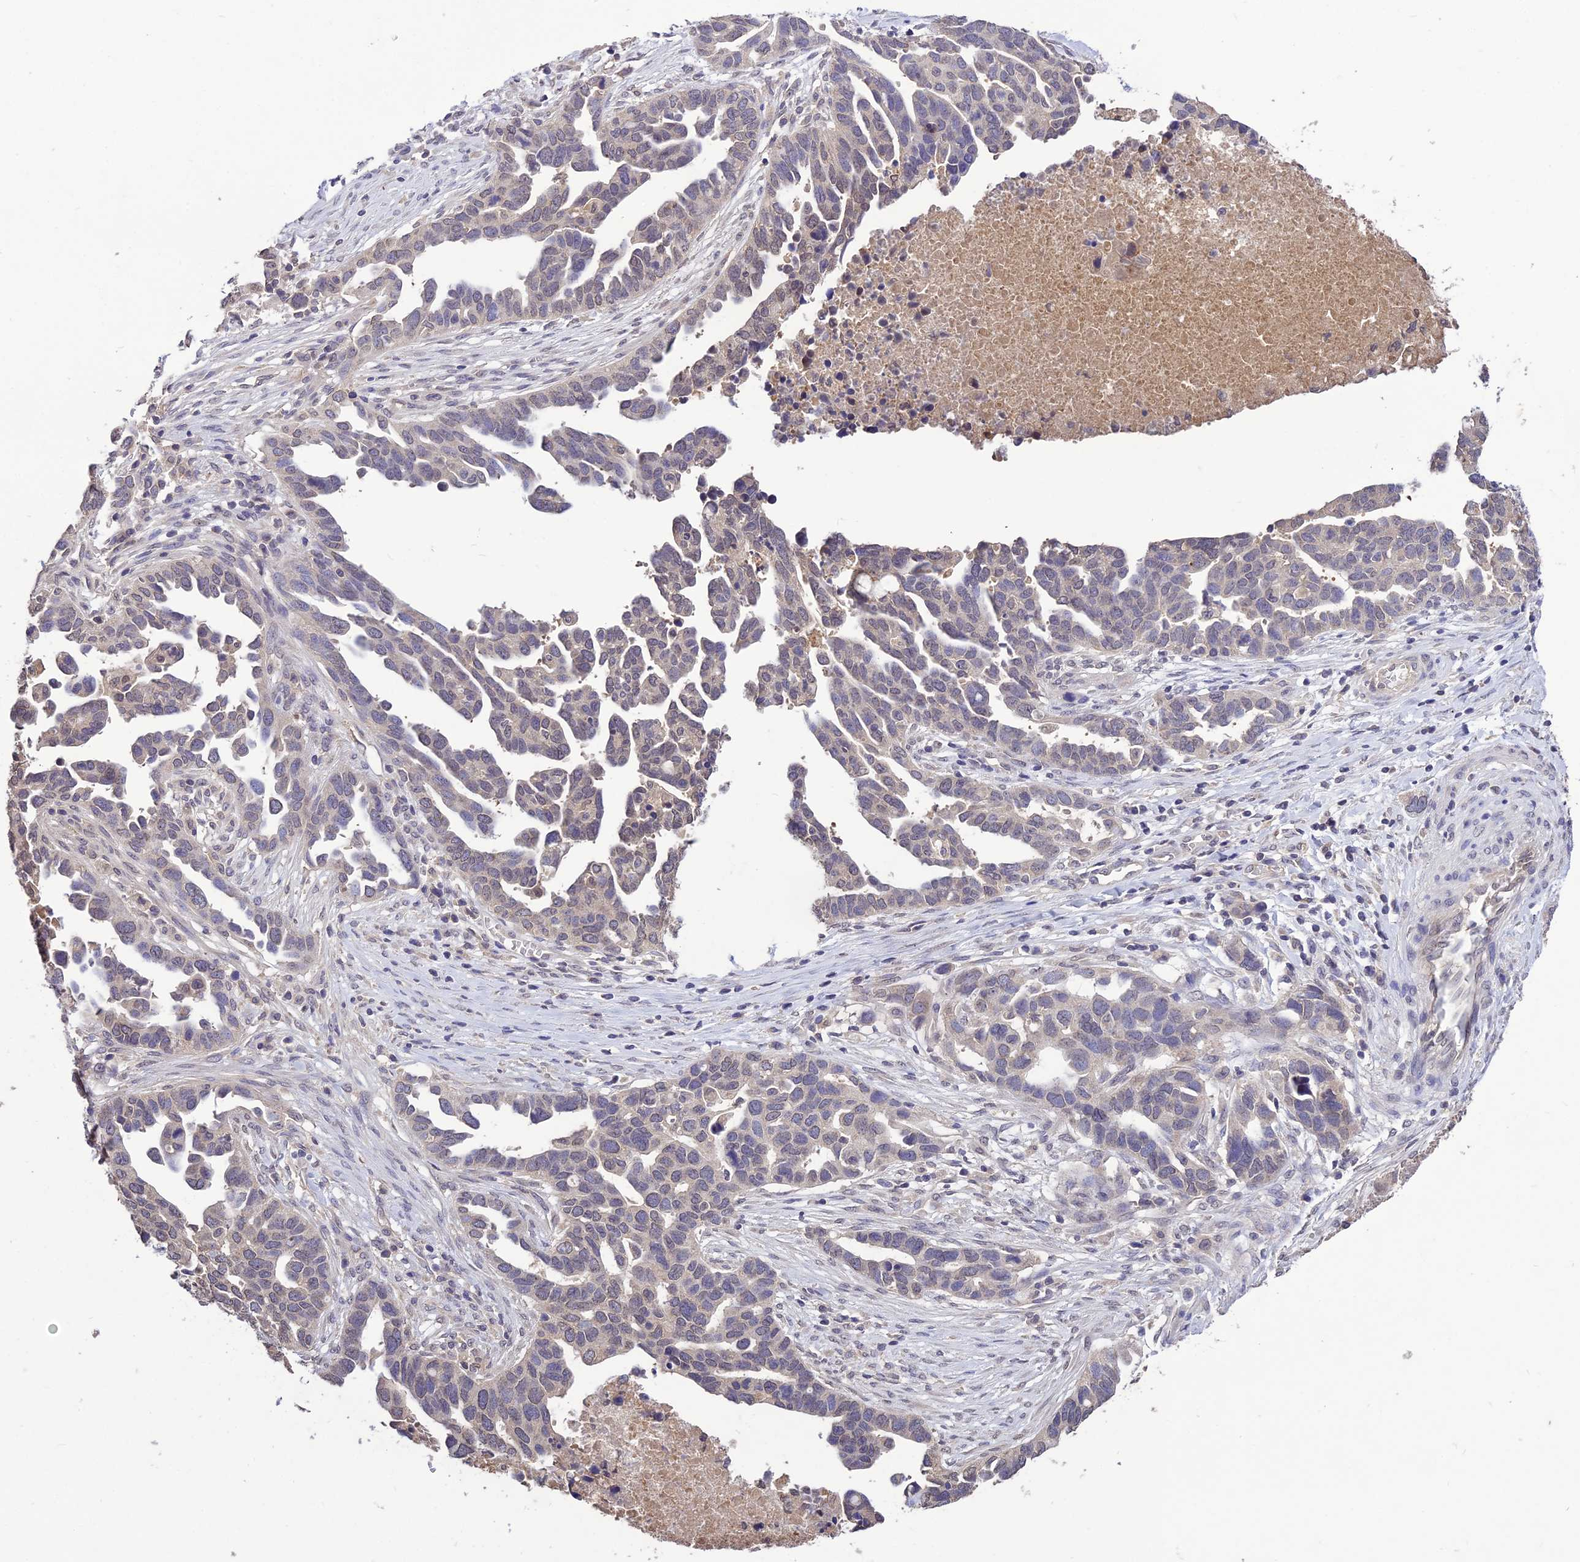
{"staining": {"intensity": "negative", "quantity": "none", "location": "none"}, "tissue": "ovarian cancer", "cell_type": "Tumor cells", "image_type": "cancer", "snomed": [{"axis": "morphology", "description": "Cystadenocarcinoma, serous, NOS"}, {"axis": "topography", "description": "Ovary"}], "caption": "A micrograph of human ovarian cancer (serous cystadenocarcinoma) is negative for staining in tumor cells.", "gene": "PGK1", "patient": {"sex": "female", "age": 54}}